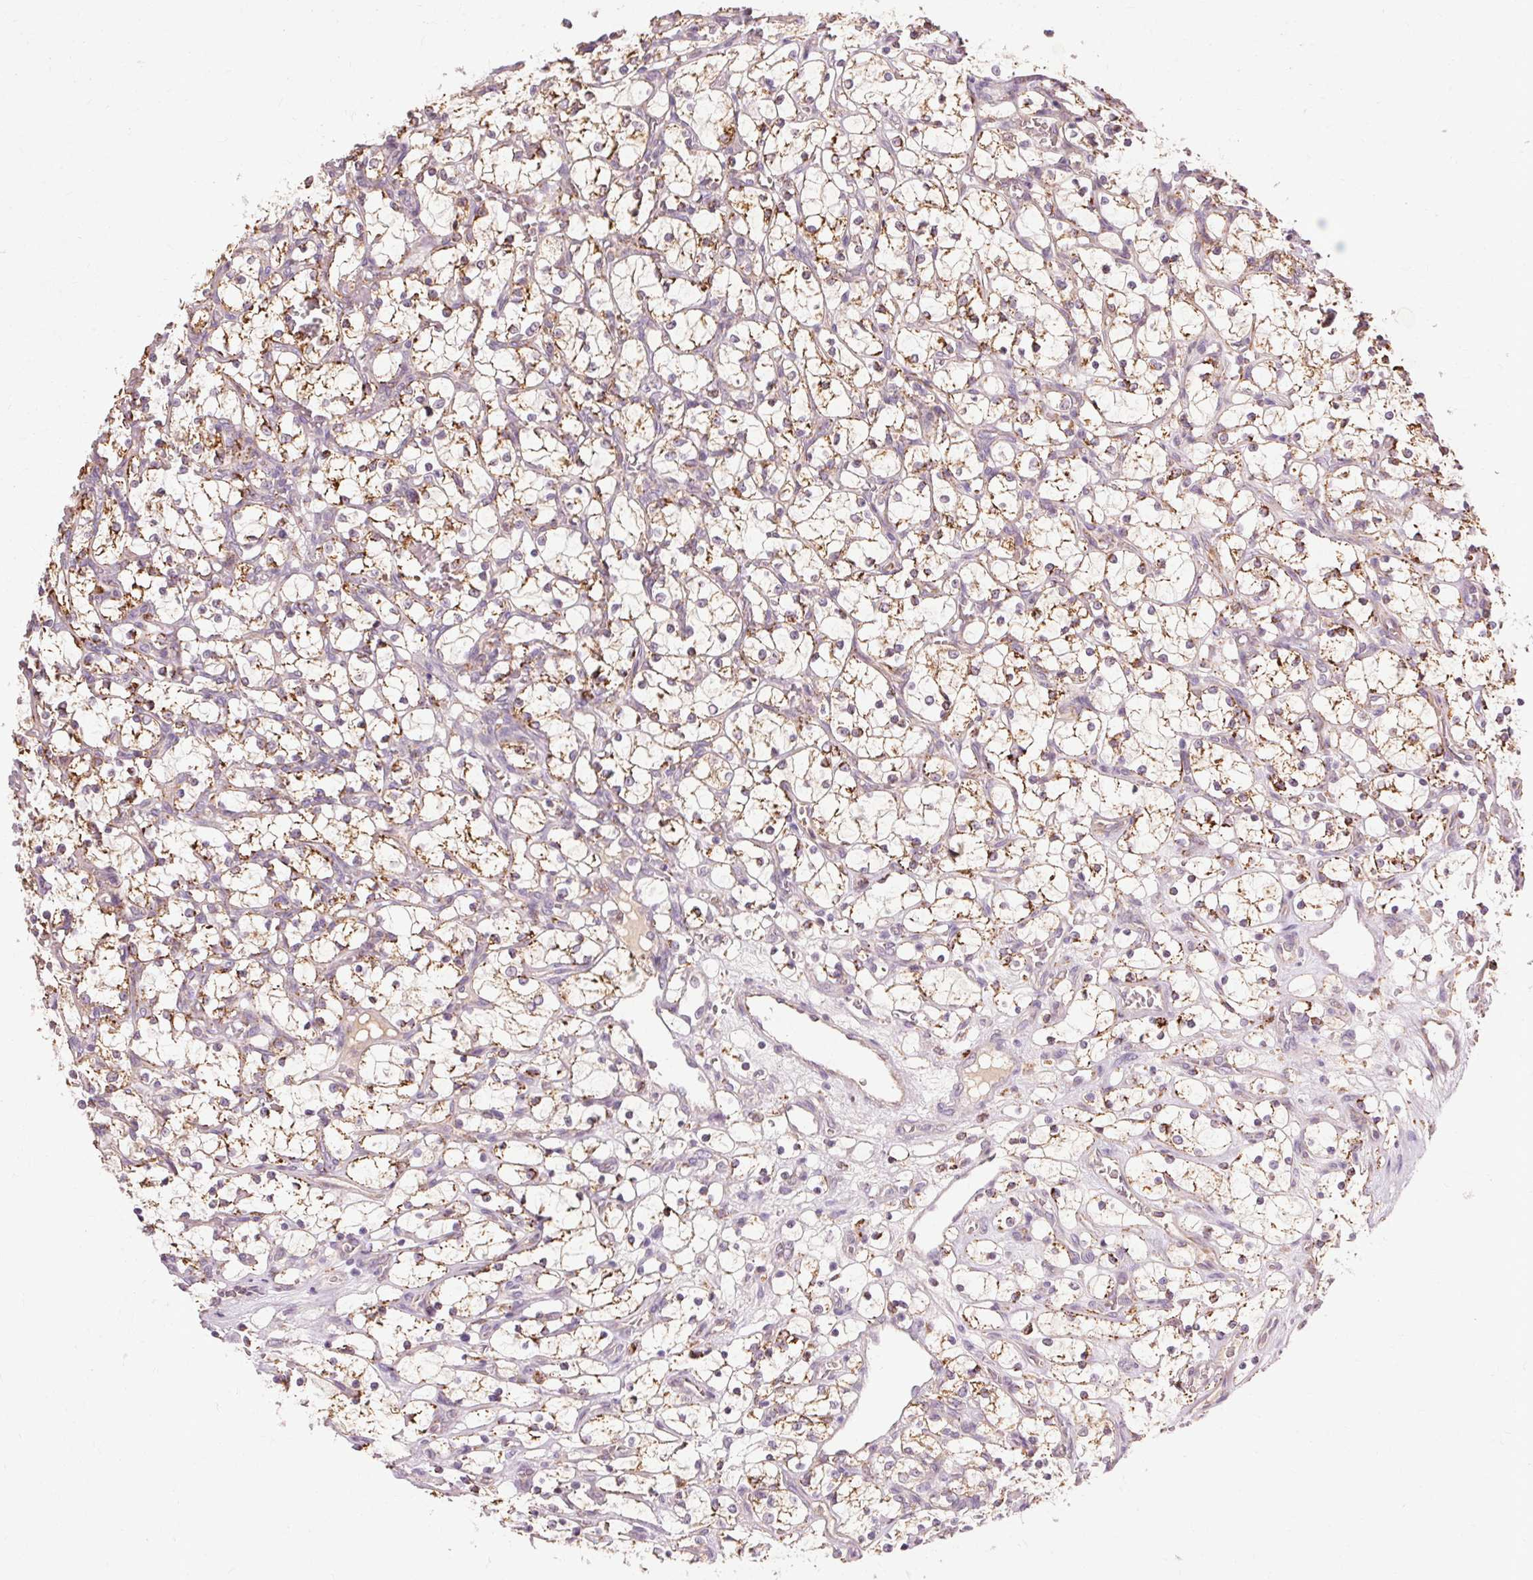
{"staining": {"intensity": "weak", "quantity": "25%-75%", "location": "cytoplasmic/membranous"}, "tissue": "renal cancer", "cell_type": "Tumor cells", "image_type": "cancer", "snomed": [{"axis": "morphology", "description": "Adenocarcinoma, NOS"}, {"axis": "topography", "description": "Kidney"}], "caption": "Human adenocarcinoma (renal) stained with a brown dye shows weak cytoplasmic/membranous positive expression in about 25%-75% of tumor cells.", "gene": "REP15", "patient": {"sex": "female", "age": 69}}